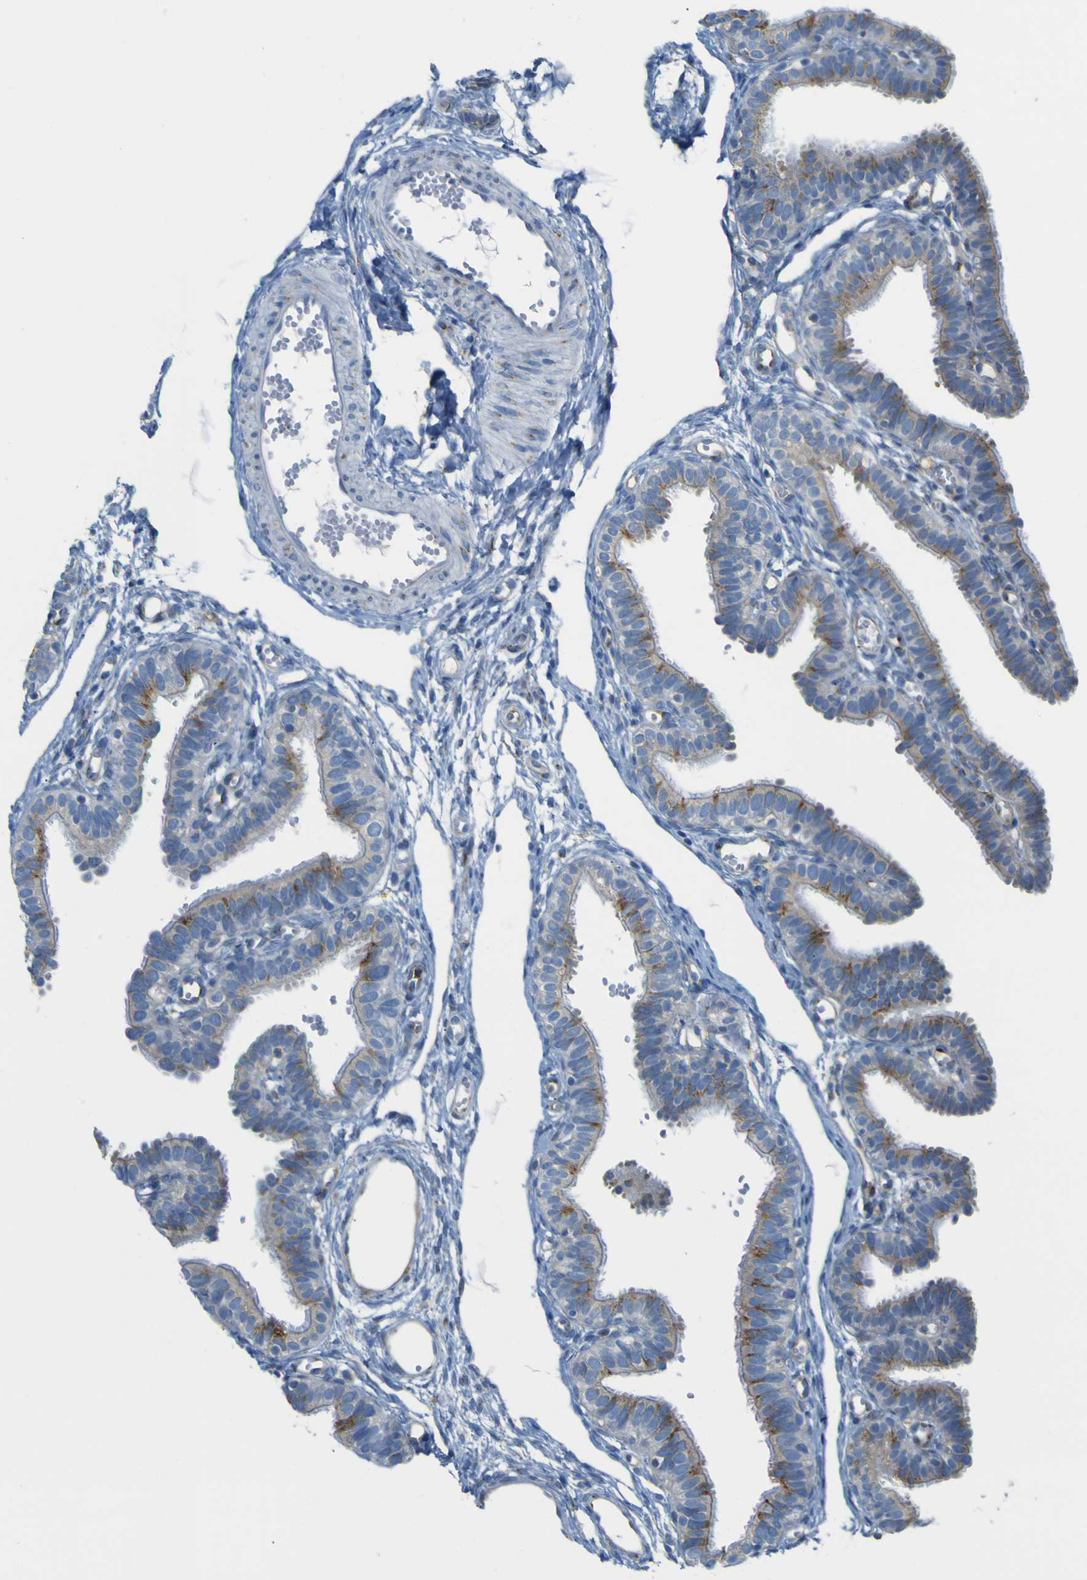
{"staining": {"intensity": "weak", "quantity": "25%-75%", "location": "cytoplasmic/membranous"}, "tissue": "fallopian tube", "cell_type": "Glandular cells", "image_type": "normal", "snomed": [{"axis": "morphology", "description": "Normal tissue, NOS"}, {"axis": "topography", "description": "Fallopian tube"}, {"axis": "topography", "description": "Placenta"}], "caption": "Human fallopian tube stained for a protein (brown) displays weak cytoplasmic/membranous positive staining in about 25%-75% of glandular cells.", "gene": "IGF2R", "patient": {"sex": "female", "age": 34}}